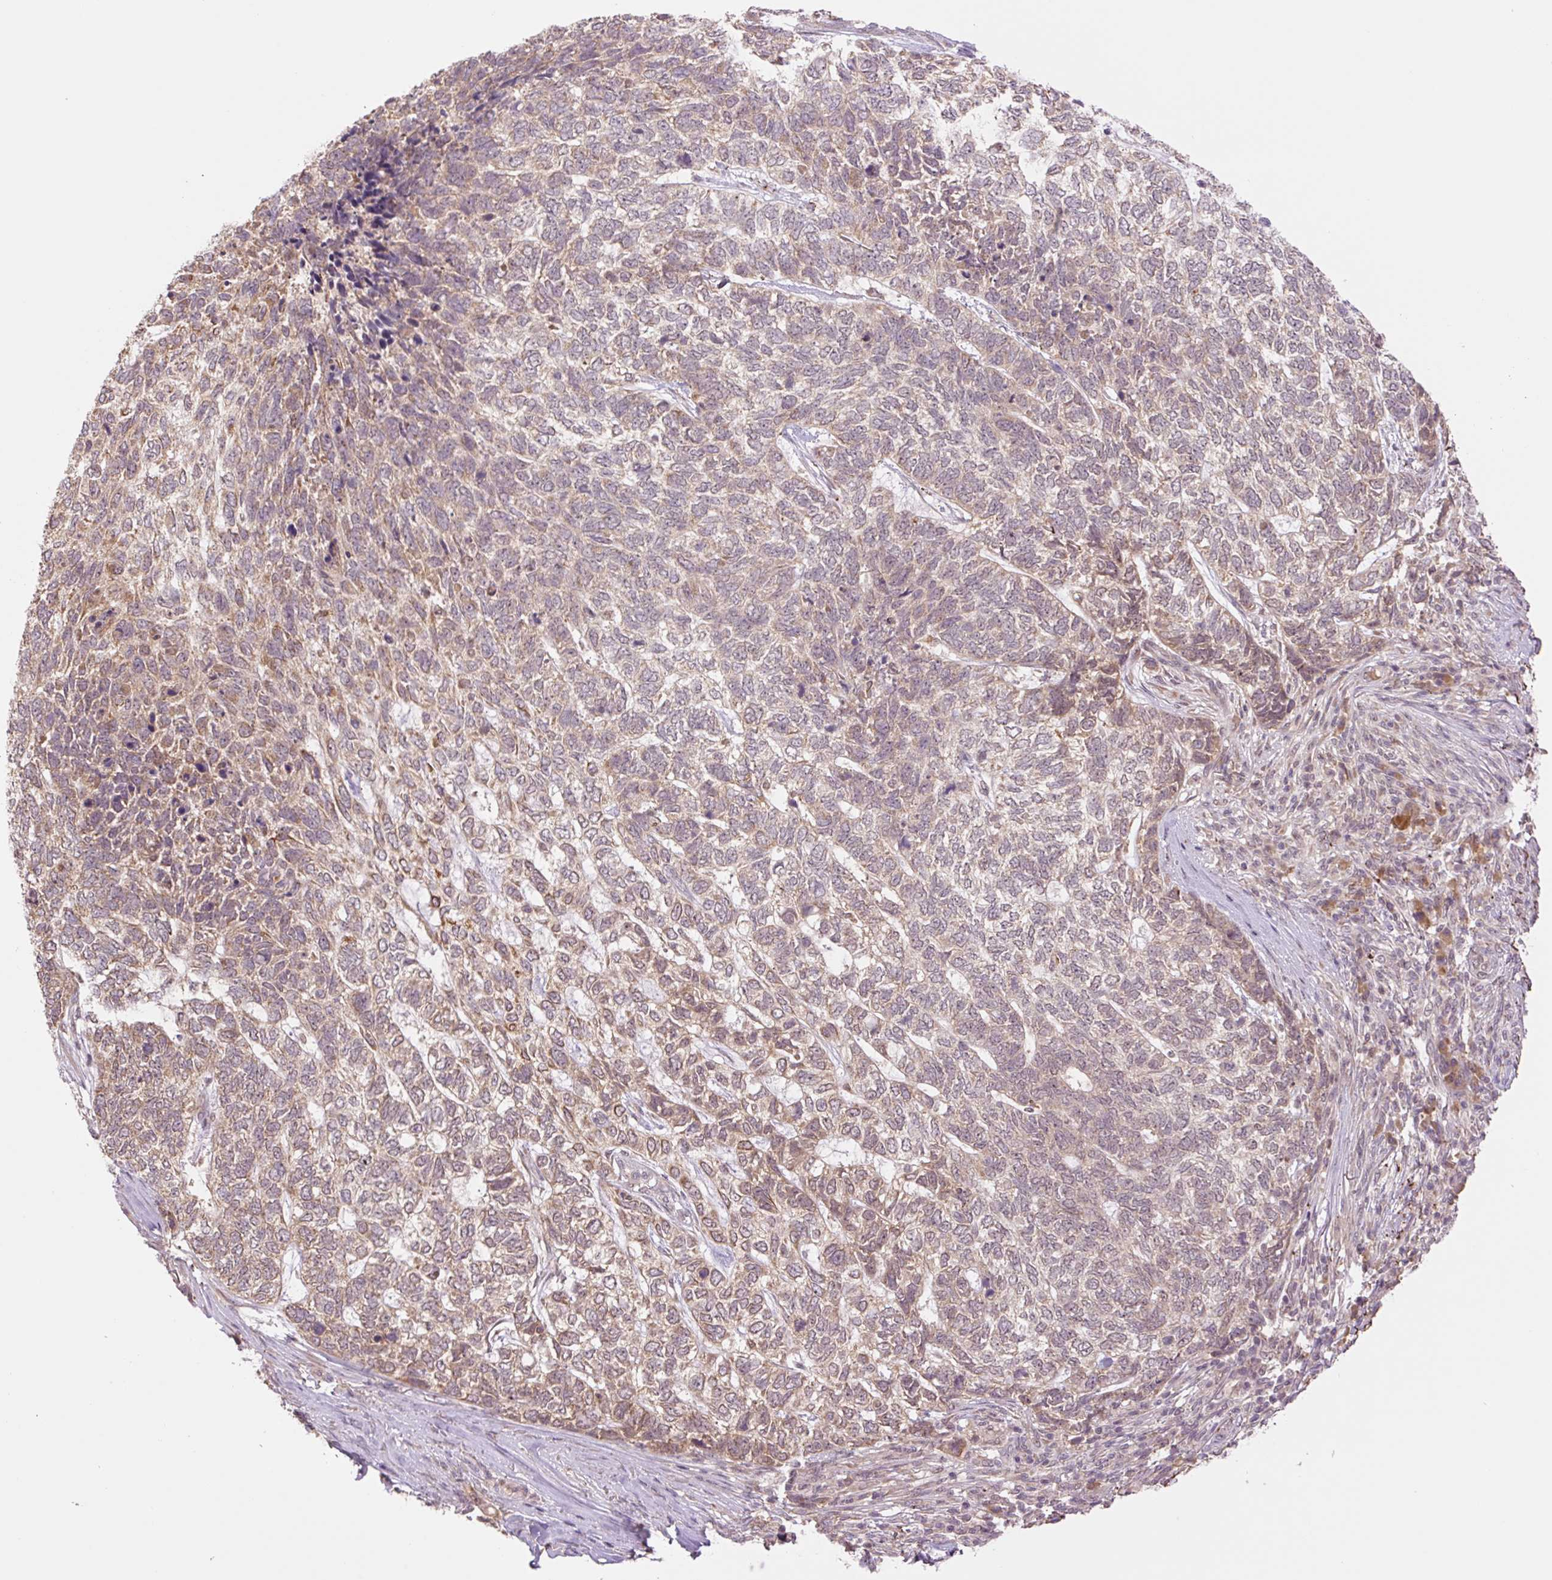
{"staining": {"intensity": "weak", "quantity": "25%-75%", "location": "cytoplasmic/membranous"}, "tissue": "skin cancer", "cell_type": "Tumor cells", "image_type": "cancer", "snomed": [{"axis": "morphology", "description": "Basal cell carcinoma"}, {"axis": "topography", "description": "Skin"}], "caption": "About 25%-75% of tumor cells in human skin cancer reveal weak cytoplasmic/membranous protein staining as visualized by brown immunohistochemical staining.", "gene": "YJU2B", "patient": {"sex": "female", "age": 65}}